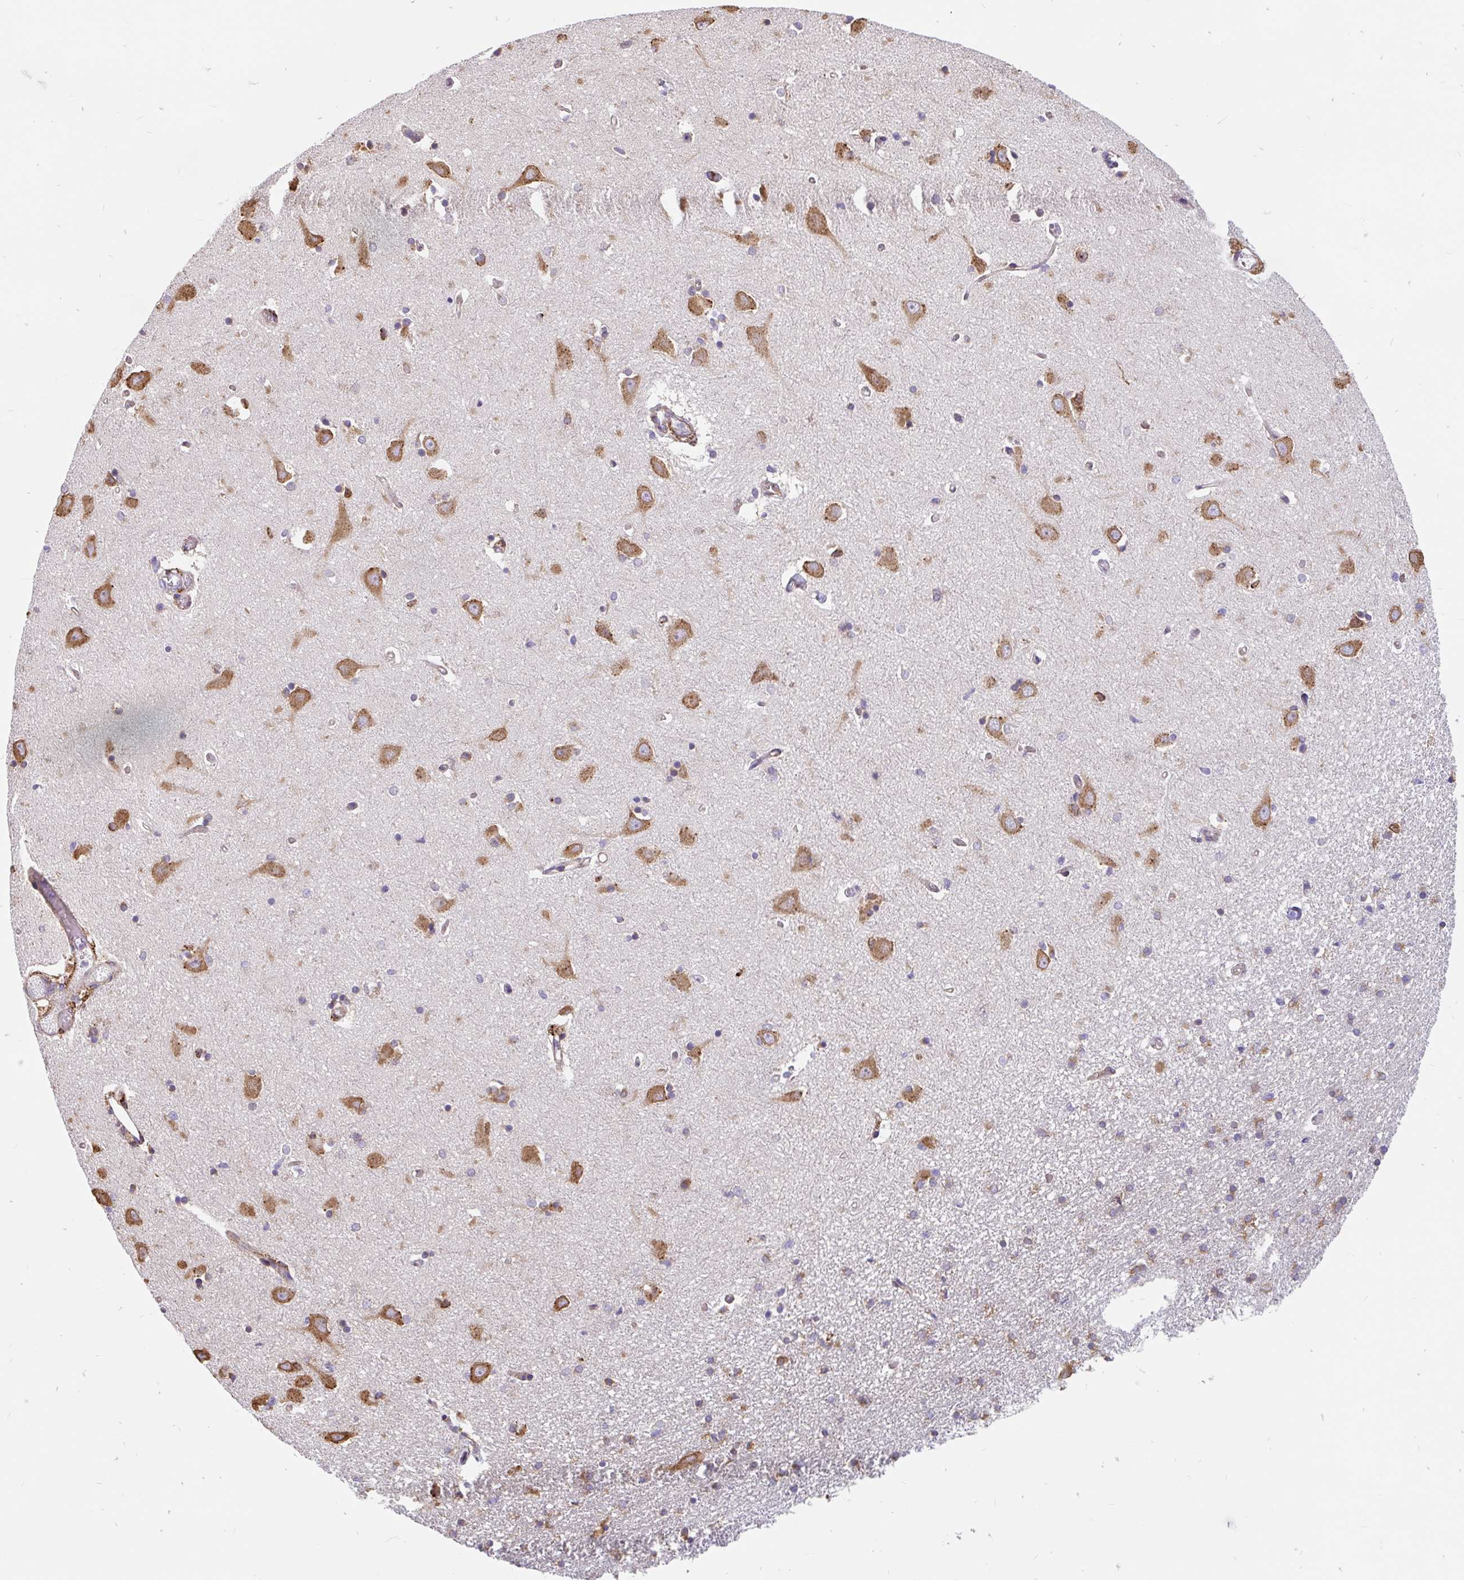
{"staining": {"intensity": "moderate", "quantity": "<25%", "location": "cytoplasmic/membranous"}, "tissue": "caudate", "cell_type": "Glial cells", "image_type": "normal", "snomed": [{"axis": "morphology", "description": "Normal tissue, NOS"}, {"axis": "topography", "description": "Lateral ventricle wall"}, {"axis": "topography", "description": "Hippocampus"}], "caption": "Caudate stained for a protein (brown) reveals moderate cytoplasmic/membranous positive positivity in approximately <25% of glial cells.", "gene": "EML5", "patient": {"sex": "female", "age": 63}}